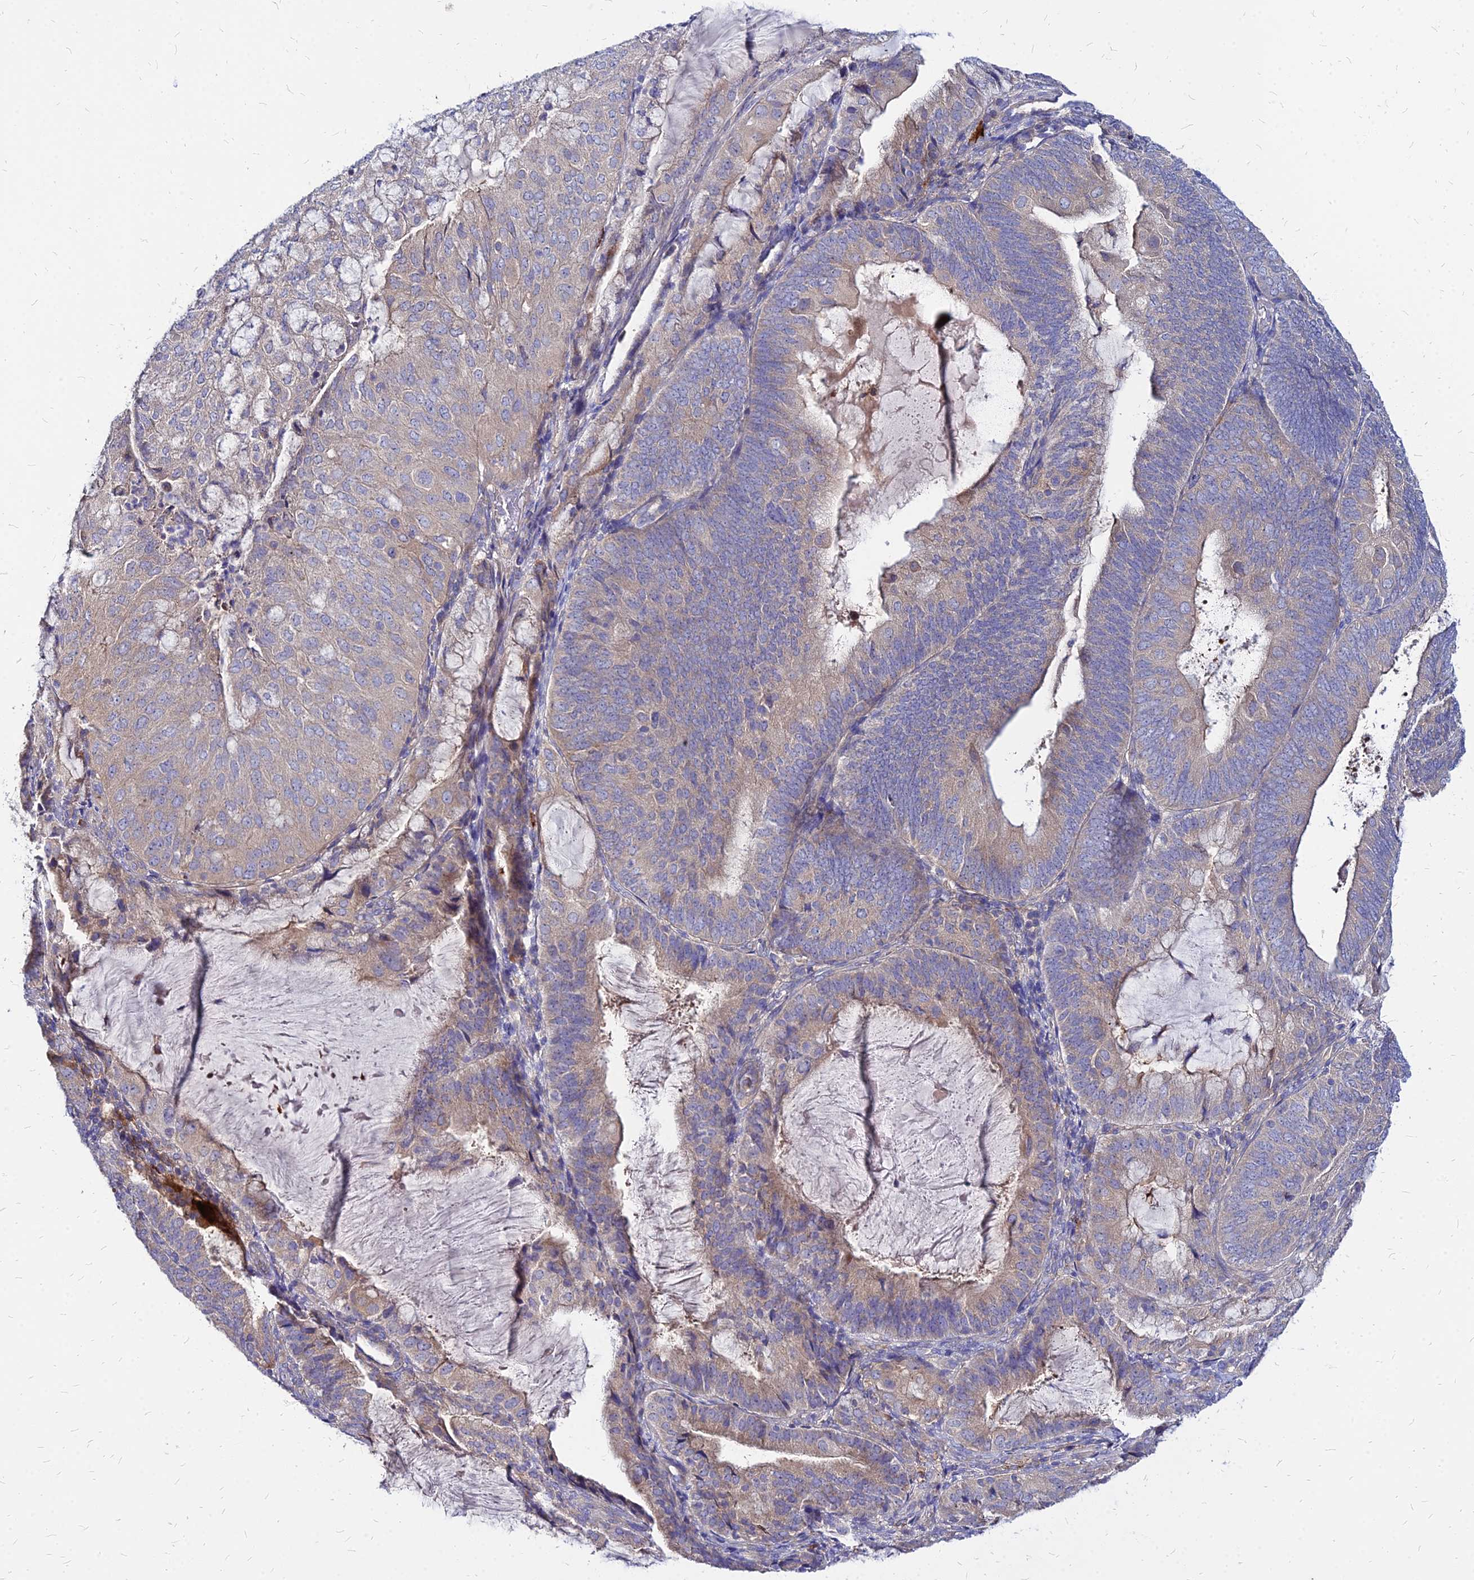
{"staining": {"intensity": "weak", "quantity": "25%-75%", "location": "cytoplasmic/membranous"}, "tissue": "endometrial cancer", "cell_type": "Tumor cells", "image_type": "cancer", "snomed": [{"axis": "morphology", "description": "Adenocarcinoma, NOS"}, {"axis": "topography", "description": "Endometrium"}], "caption": "A low amount of weak cytoplasmic/membranous positivity is present in approximately 25%-75% of tumor cells in endometrial cancer (adenocarcinoma) tissue.", "gene": "COMMD10", "patient": {"sex": "female", "age": 81}}